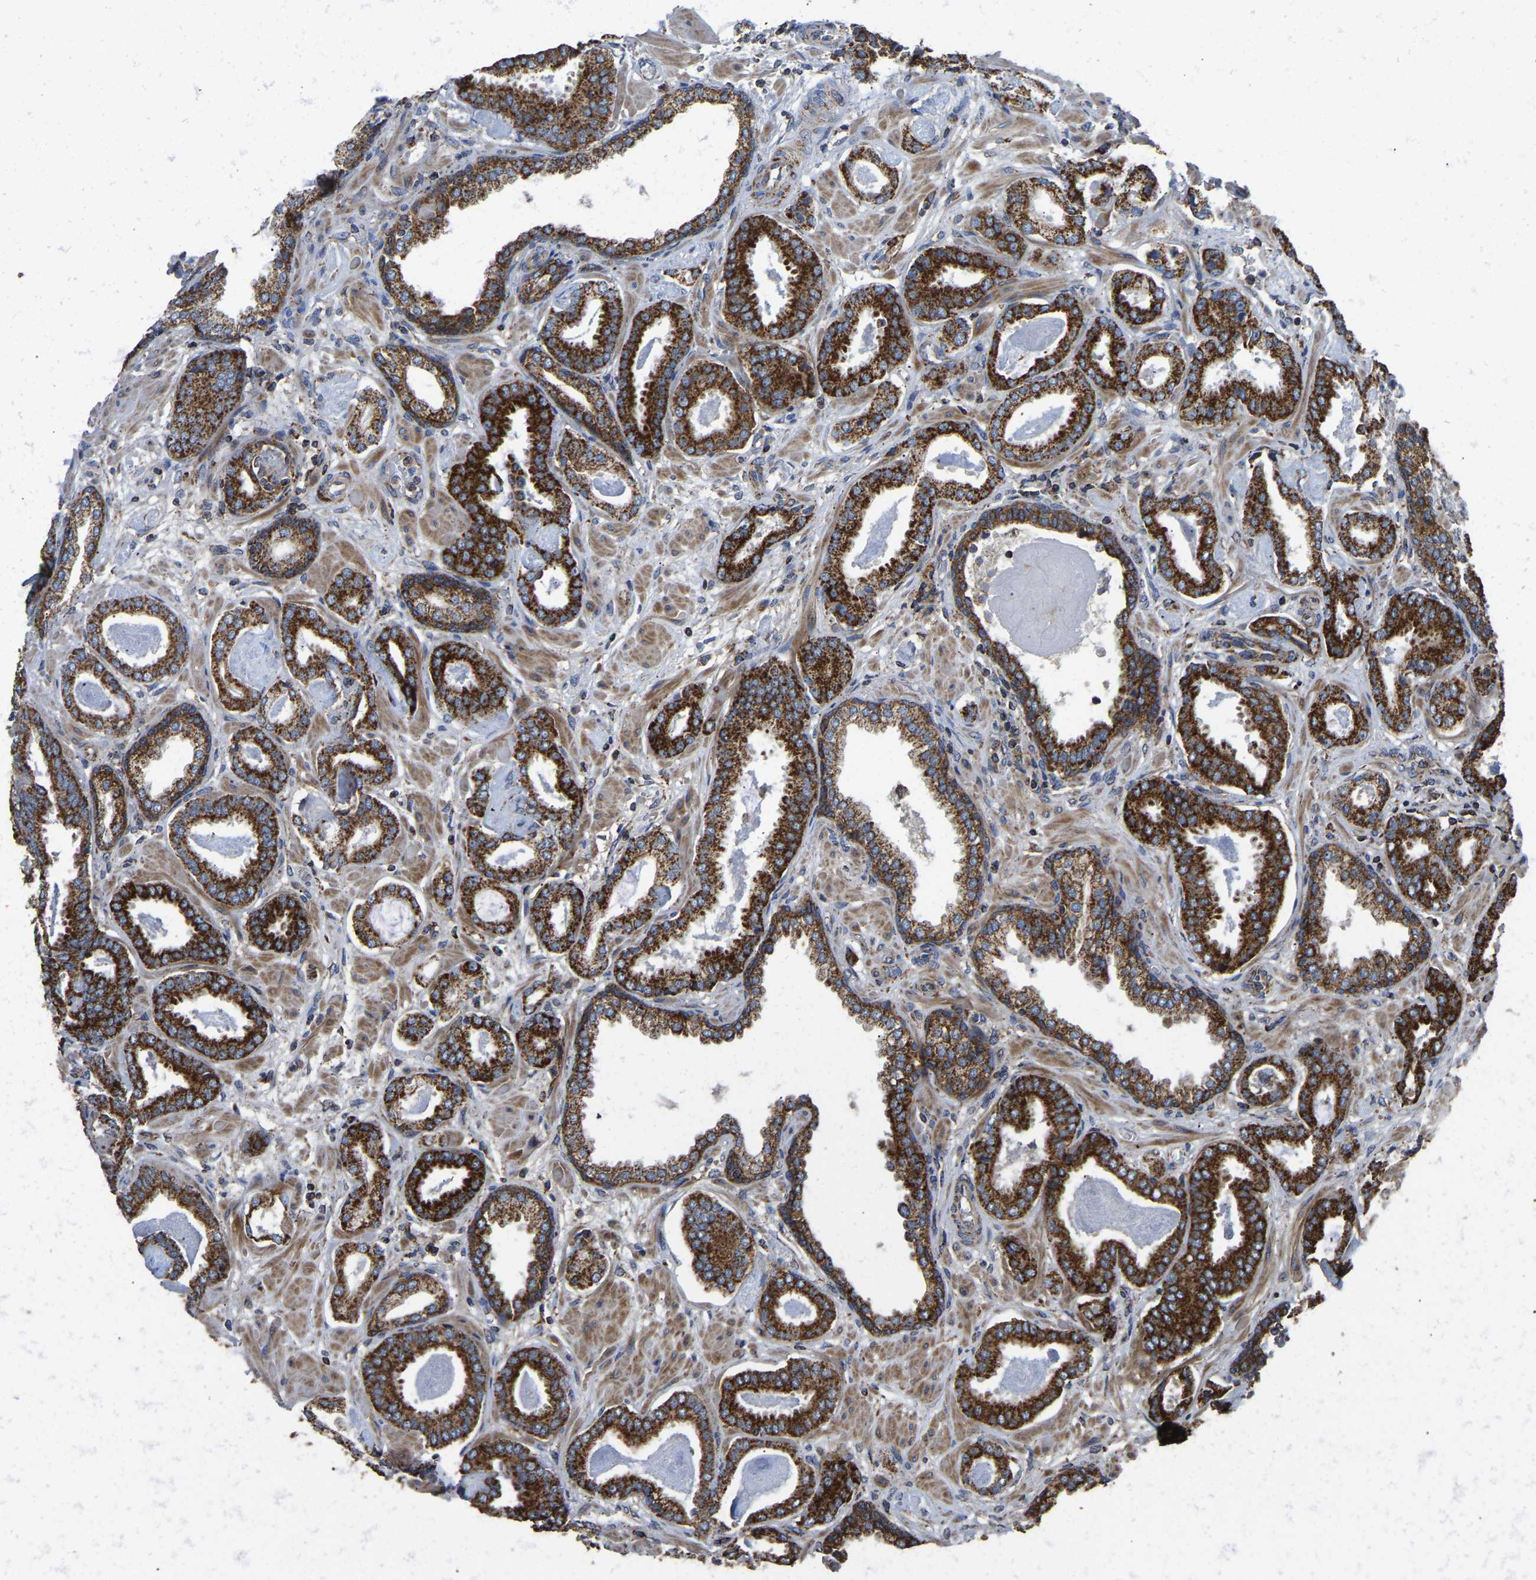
{"staining": {"intensity": "strong", "quantity": ">75%", "location": "cytoplasmic/membranous"}, "tissue": "prostate cancer", "cell_type": "Tumor cells", "image_type": "cancer", "snomed": [{"axis": "morphology", "description": "Adenocarcinoma, Low grade"}, {"axis": "topography", "description": "Prostate"}], "caption": "Human prostate cancer stained with a brown dye displays strong cytoplasmic/membranous positive expression in about >75% of tumor cells.", "gene": "ETFA", "patient": {"sex": "male", "age": 53}}